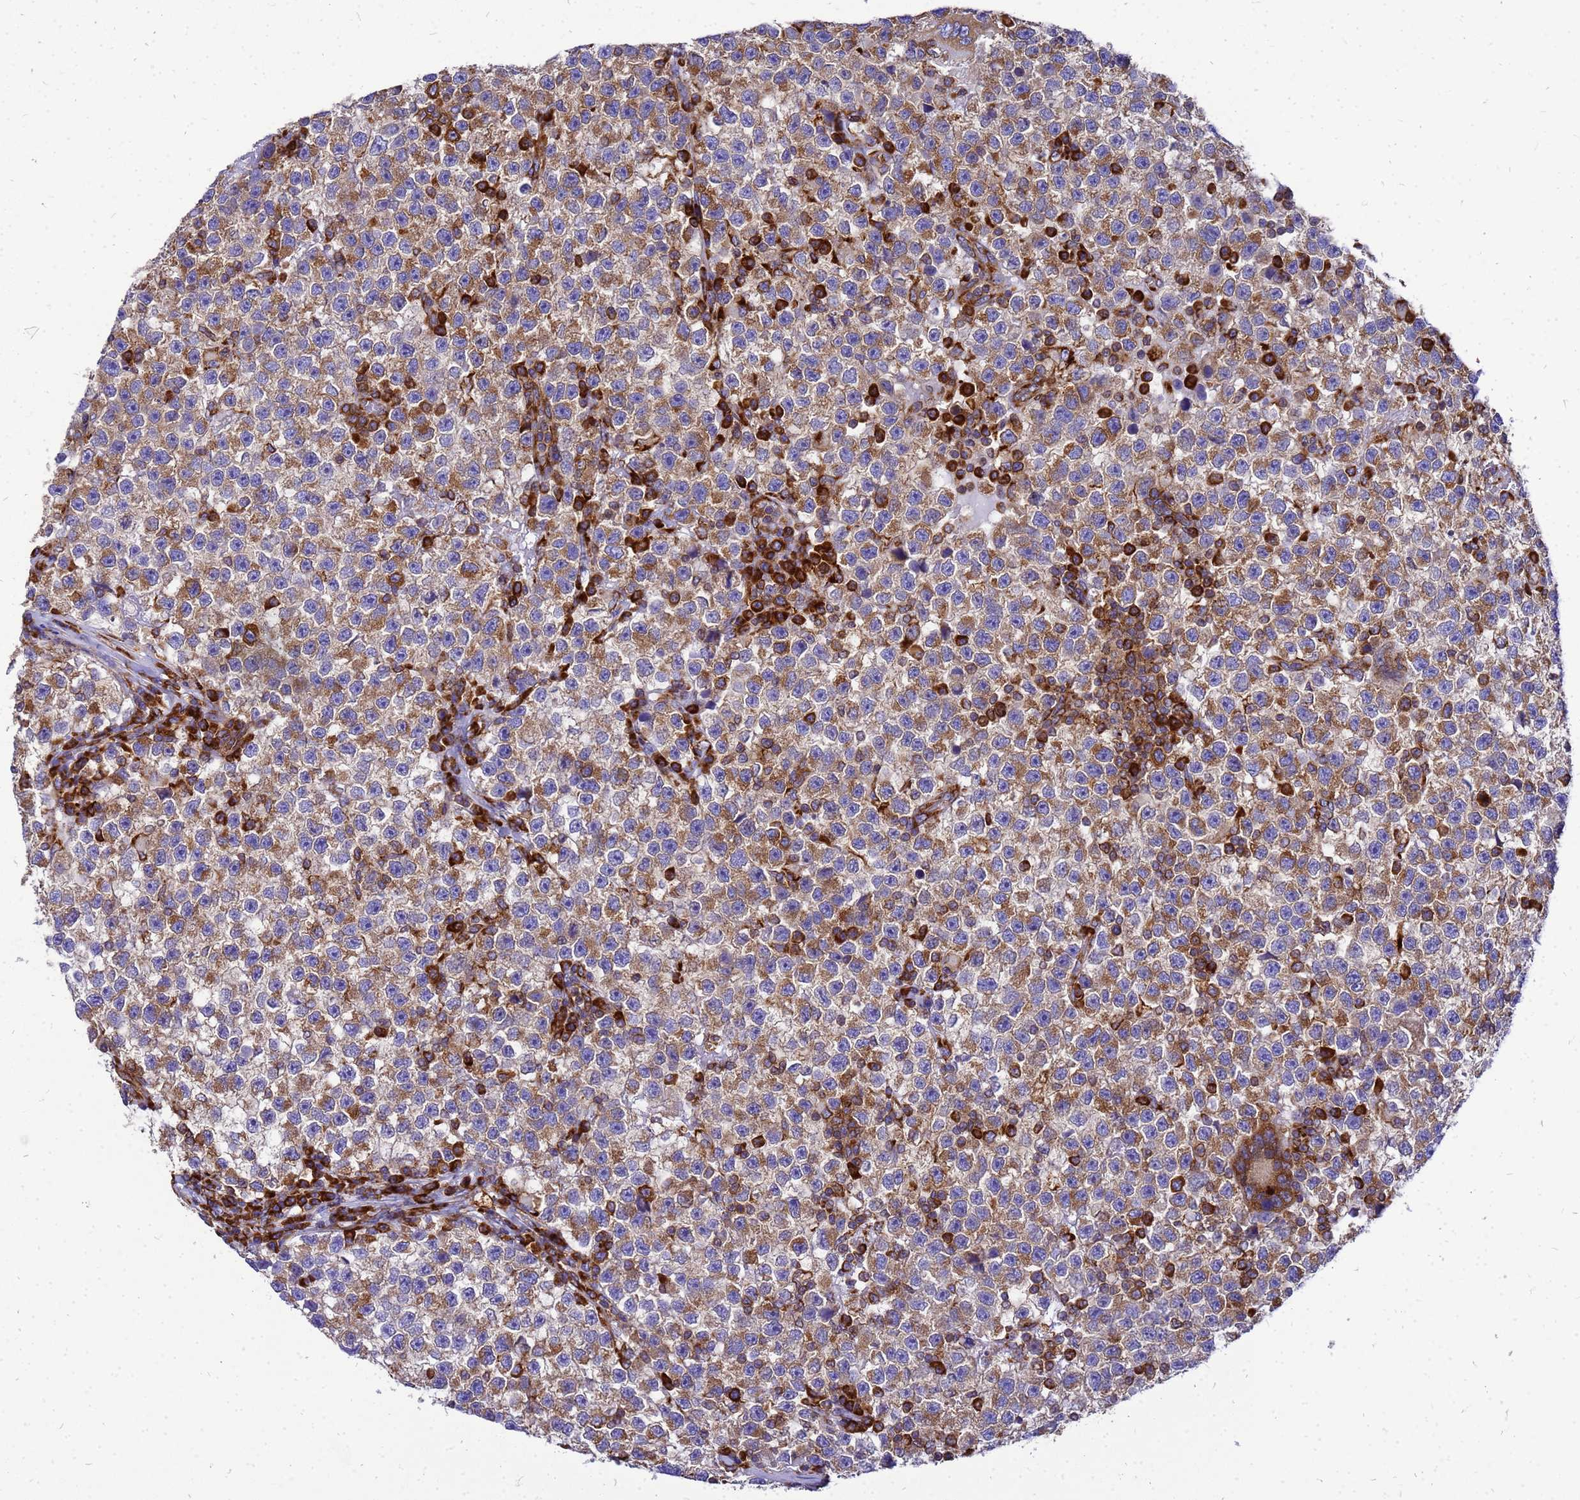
{"staining": {"intensity": "moderate", "quantity": ">75%", "location": "cytoplasmic/membranous"}, "tissue": "testis cancer", "cell_type": "Tumor cells", "image_type": "cancer", "snomed": [{"axis": "morphology", "description": "Seminoma, NOS"}, {"axis": "topography", "description": "Testis"}], "caption": "Seminoma (testis) tissue demonstrates moderate cytoplasmic/membranous positivity in approximately >75% of tumor cells (Brightfield microscopy of DAB IHC at high magnification).", "gene": "EEF1D", "patient": {"sex": "male", "age": 22}}